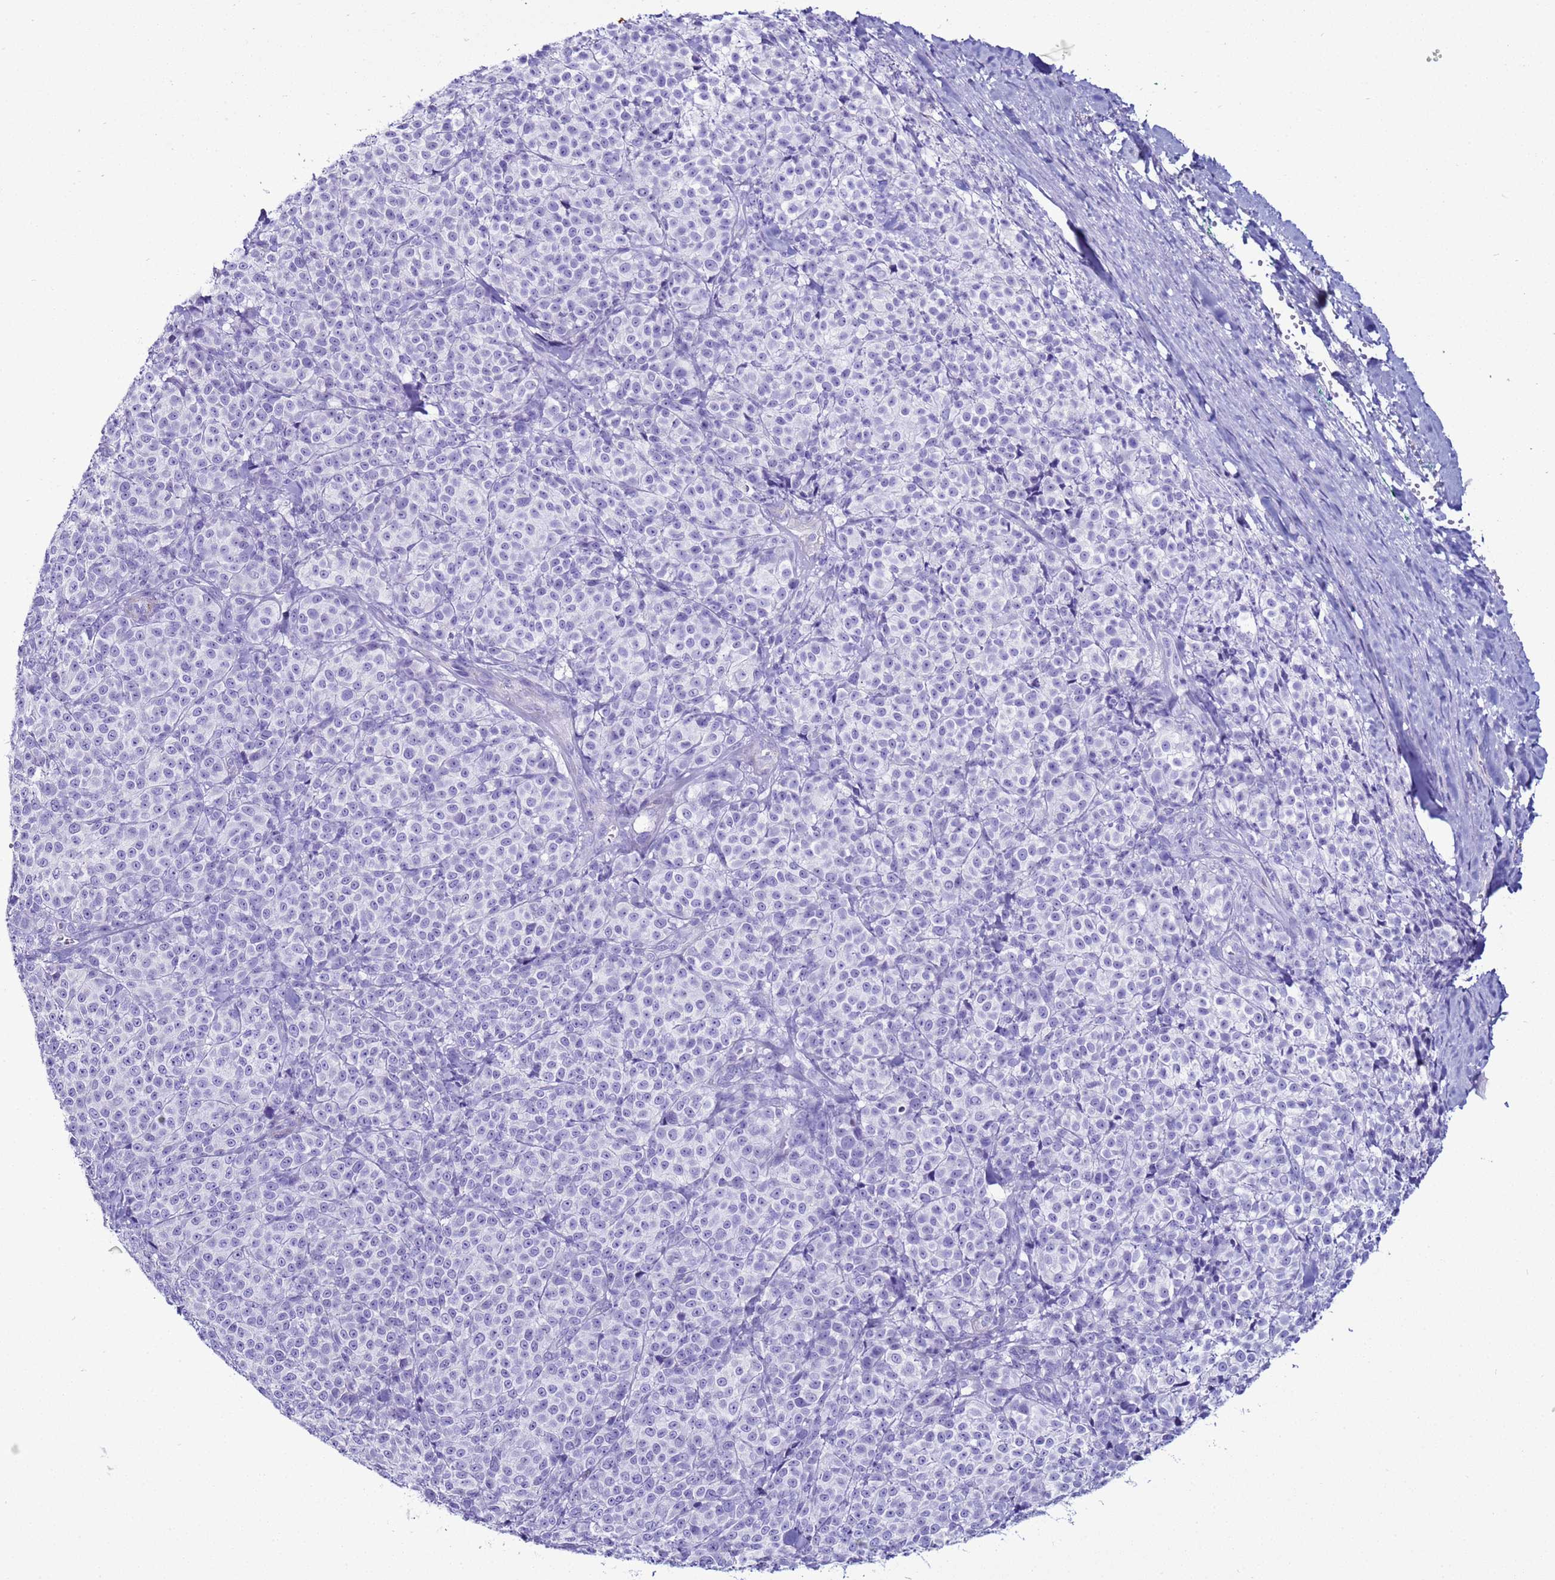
{"staining": {"intensity": "negative", "quantity": "none", "location": "none"}, "tissue": "melanoma", "cell_type": "Tumor cells", "image_type": "cancer", "snomed": [{"axis": "morphology", "description": "Normal tissue, NOS"}, {"axis": "morphology", "description": "Malignant melanoma, NOS"}, {"axis": "topography", "description": "Skin"}], "caption": "IHC of human melanoma shows no expression in tumor cells.", "gene": "LCMT1", "patient": {"sex": "female", "age": 34}}